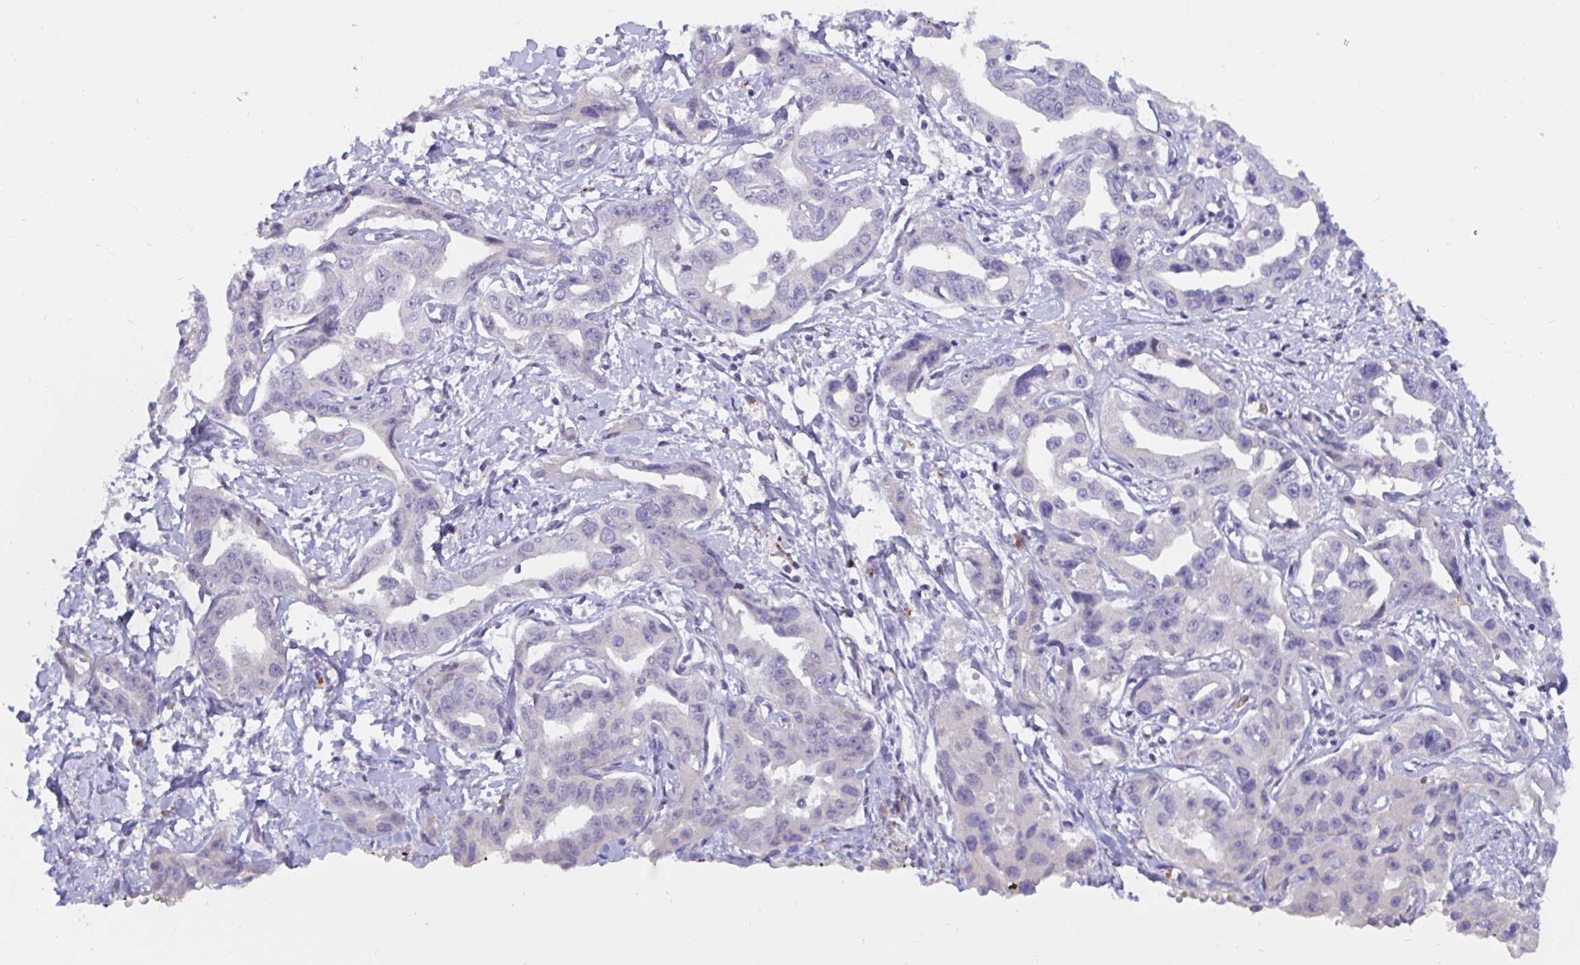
{"staining": {"intensity": "negative", "quantity": "none", "location": "none"}, "tissue": "liver cancer", "cell_type": "Tumor cells", "image_type": "cancer", "snomed": [{"axis": "morphology", "description": "Cholangiocarcinoma"}, {"axis": "topography", "description": "Liver"}], "caption": "An immunohistochemistry (IHC) histopathology image of cholangiocarcinoma (liver) is shown. There is no staining in tumor cells of cholangiocarcinoma (liver). The staining is performed using DAB (3,3'-diaminobenzidine) brown chromogen with nuclei counter-stained in using hematoxylin.", "gene": "FAM219B", "patient": {"sex": "male", "age": 59}}